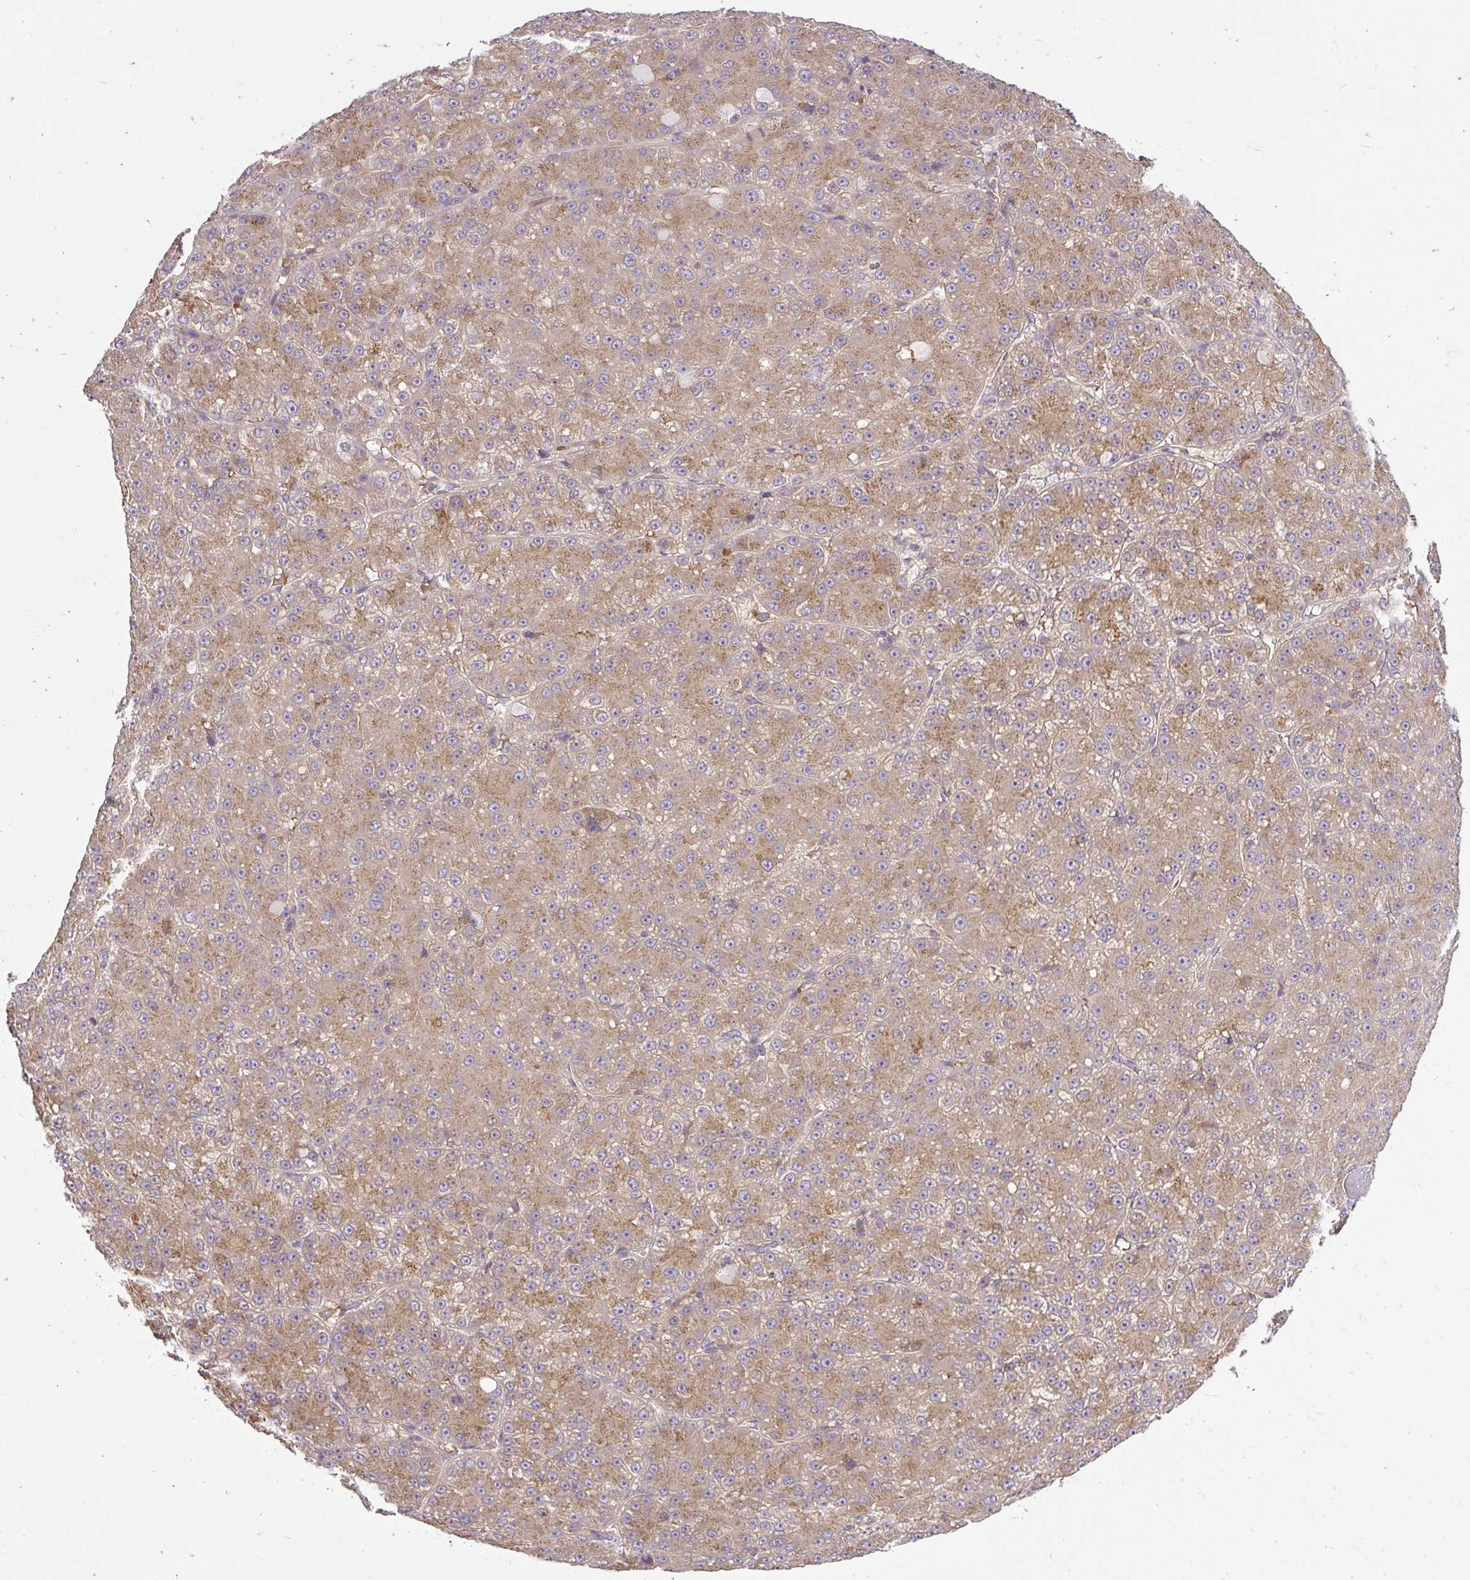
{"staining": {"intensity": "moderate", "quantity": ">75%", "location": "cytoplasmic/membranous"}, "tissue": "liver cancer", "cell_type": "Tumor cells", "image_type": "cancer", "snomed": [{"axis": "morphology", "description": "Carcinoma, Hepatocellular, NOS"}, {"axis": "topography", "description": "Liver"}], "caption": "A histopathology image showing moderate cytoplasmic/membranous expression in about >75% of tumor cells in hepatocellular carcinoma (liver), as visualized by brown immunohistochemical staining.", "gene": "SMC4", "patient": {"sex": "male", "age": 67}}